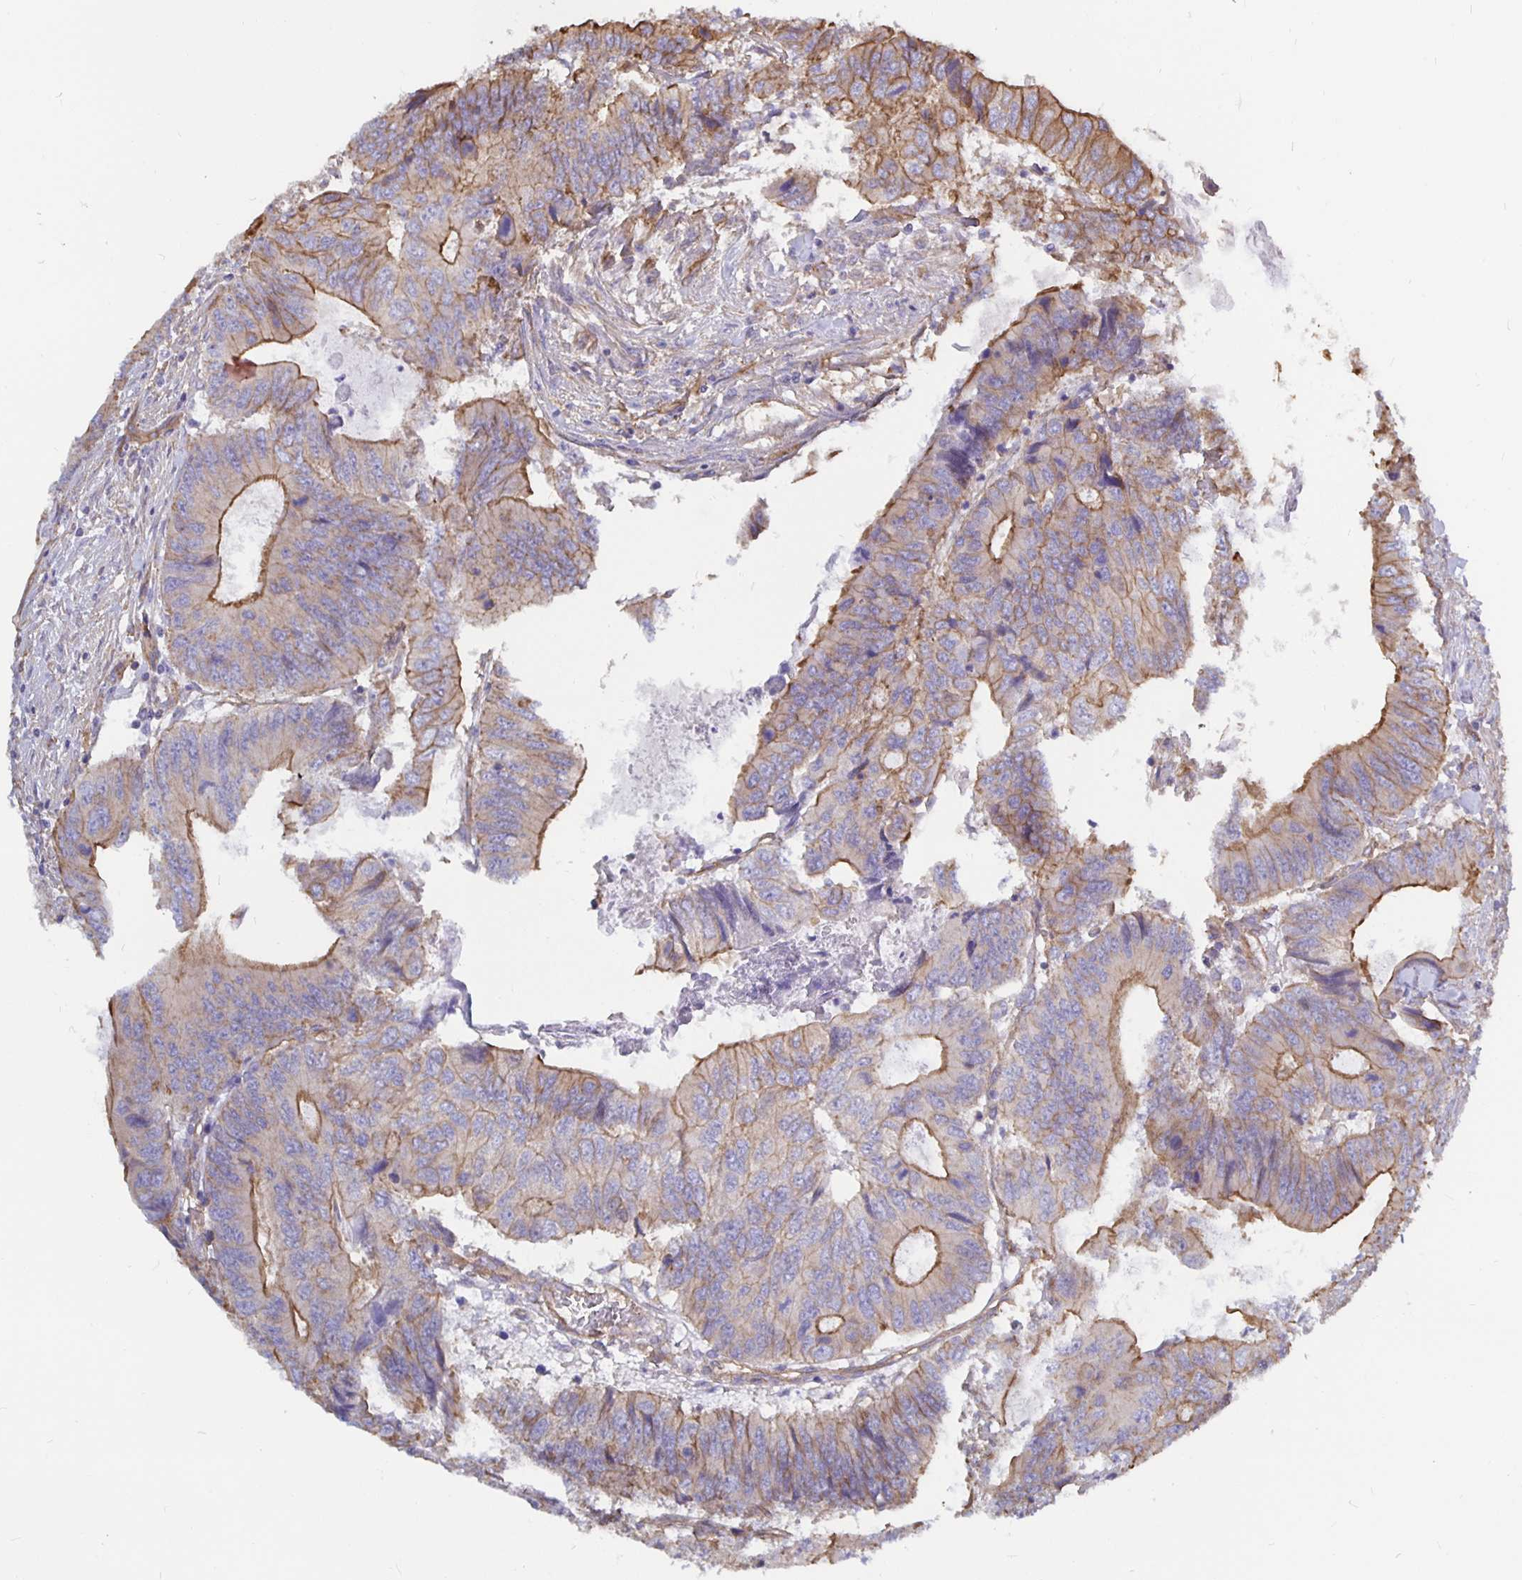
{"staining": {"intensity": "moderate", "quantity": "25%-75%", "location": "cytoplasmic/membranous"}, "tissue": "colorectal cancer", "cell_type": "Tumor cells", "image_type": "cancer", "snomed": [{"axis": "morphology", "description": "Adenocarcinoma, NOS"}, {"axis": "topography", "description": "Colon"}], "caption": "Brown immunohistochemical staining in adenocarcinoma (colorectal) reveals moderate cytoplasmic/membranous expression in about 25%-75% of tumor cells. Immunohistochemistry stains the protein in brown and the nuclei are stained blue.", "gene": "ARHGEF39", "patient": {"sex": "male", "age": 53}}